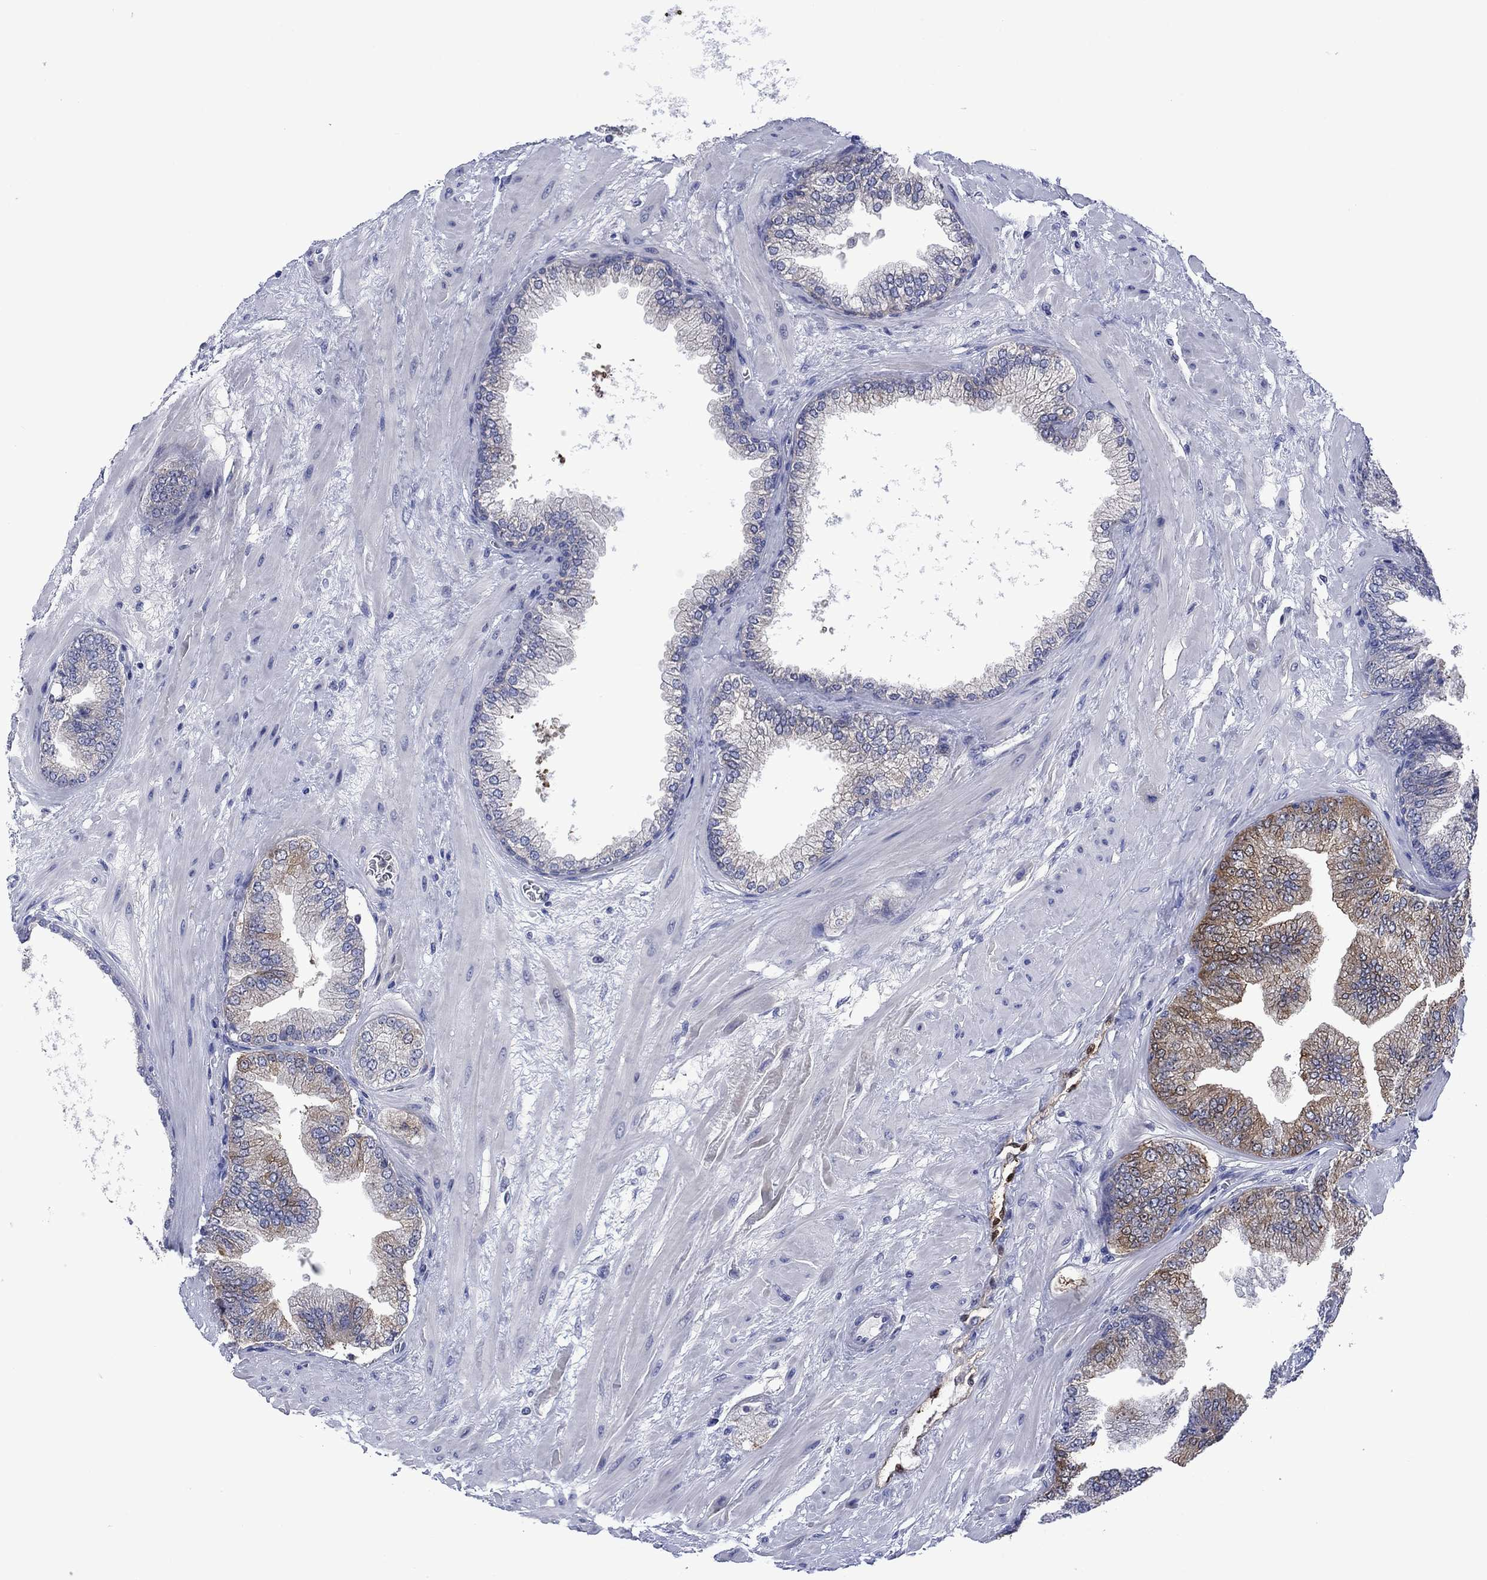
{"staining": {"intensity": "moderate", "quantity": "25%-75%", "location": "cytoplasmic/membranous"}, "tissue": "prostate cancer", "cell_type": "Tumor cells", "image_type": "cancer", "snomed": [{"axis": "morphology", "description": "Adenocarcinoma, Low grade"}, {"axis": "topography", "description": "Prostate"}], "caption": "Protein staining of prostate cancer (low-grade adenocarcinoma) tissue reveals moderate cytoplasmic/membranous expression in about 25%-75% of tumor cells. (brown staining indicates protein expression, while blue staining denotes nuclei).", "gene": "AGL", "patient": {"sex": "male", "age": 72}}